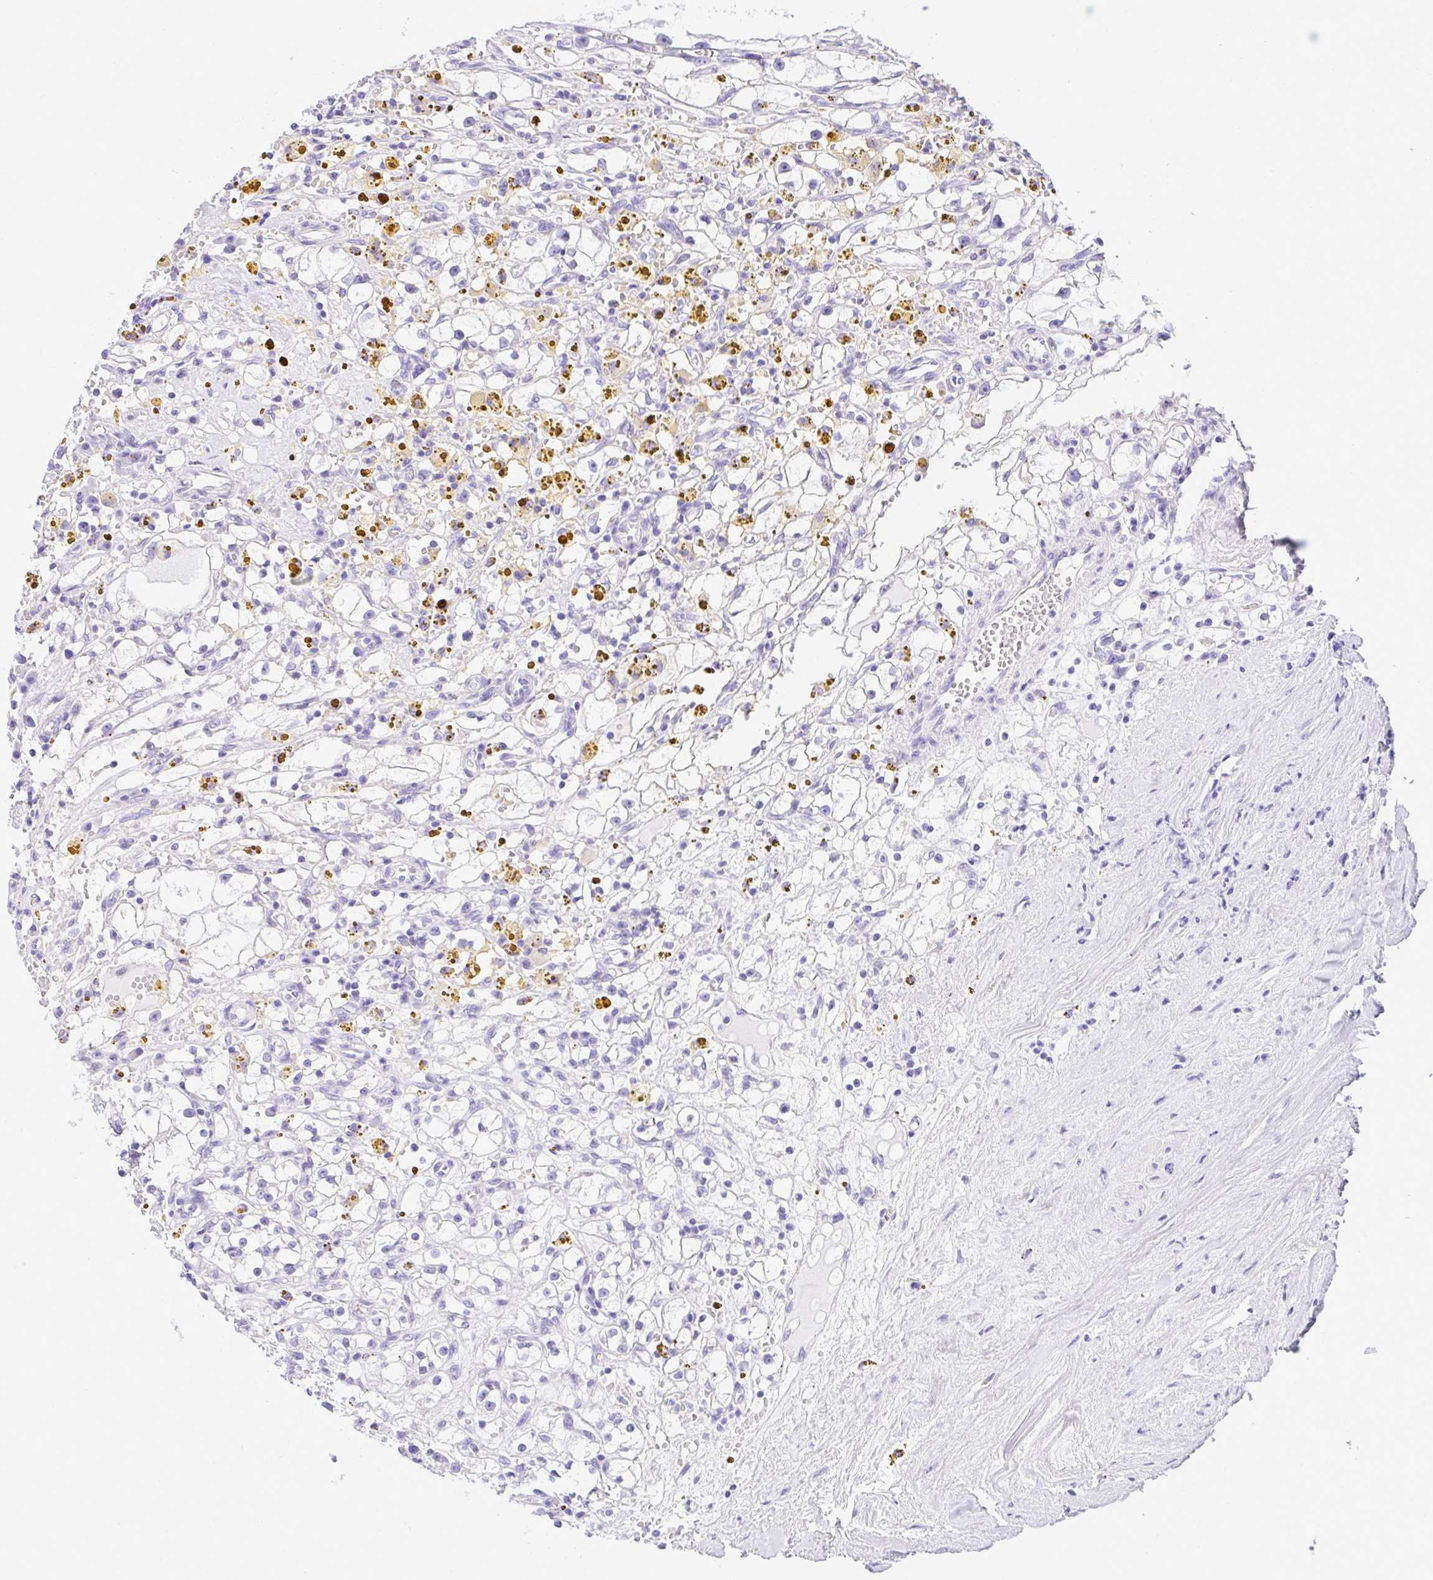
{"staining": {"intensity": "negative", "quantity": "none", "location": "none"}, "tissue": "renal cancer", "cell_type": "Tumor cells", "image_type": "cancer", "snomed": [{"axis": "morphology", "description": "Adenocarcinoma, NOS"}, {"axis": "topography", "description": "Kidney"}], "caption": "Immunohistochemistry photomicrograph of human renal adenocarcinoma stained for a protein (brown), which reveals no expression in tumor cells.", "gene": "RRM2", "patient": {"sex": "male", "age": 56}}